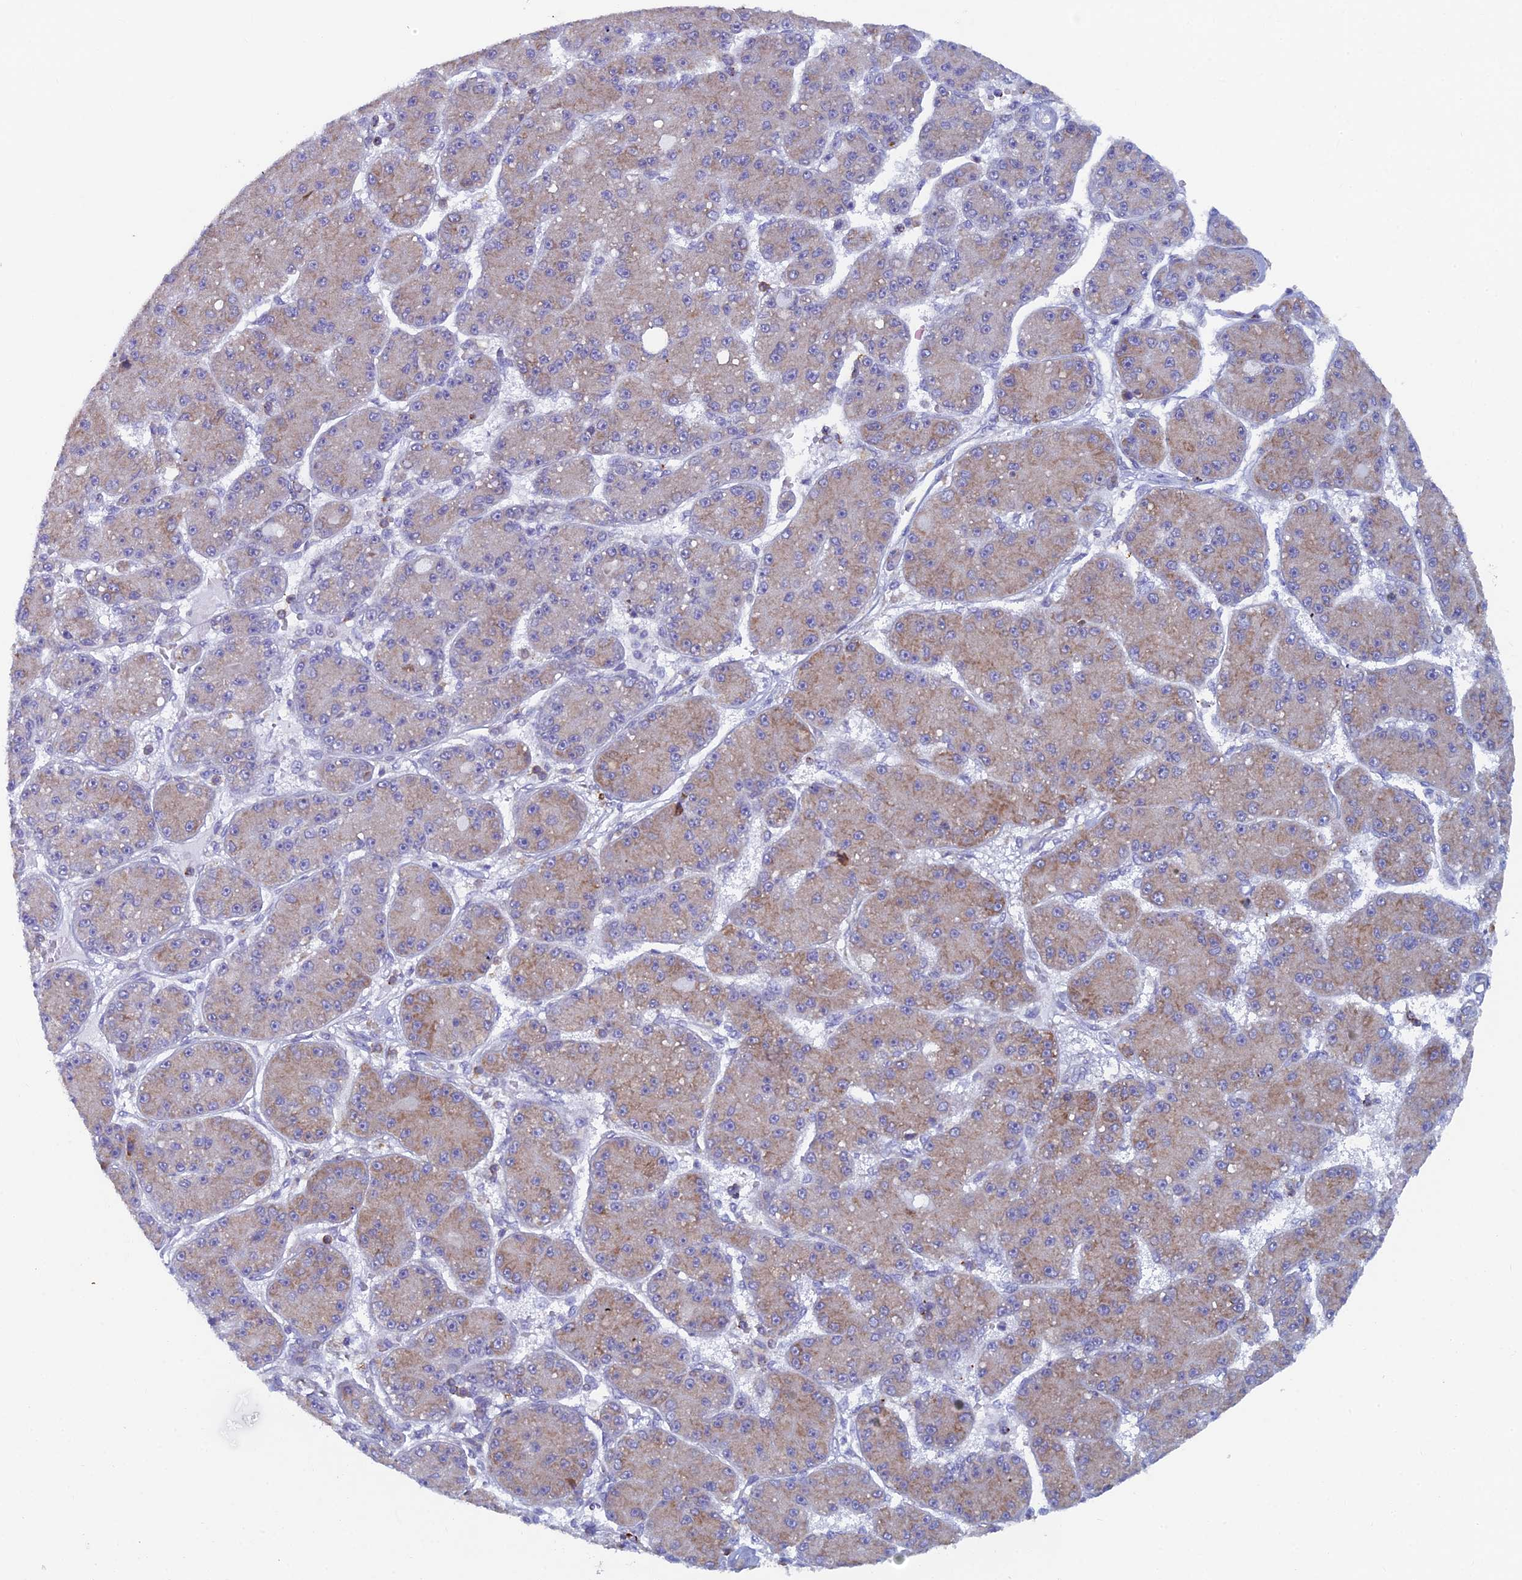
{"staining": {"intensity": "weak", "quantity": "25%-75%", "location": "cytoplasmic/membranous"}, "tissue": "liver cancer", "cell_type": "Tumor cells", "image_type": "cancer", "snomed": [{"axis": "morphology", "description": "Carcinoma, Hepatocellular, NOS"}, {"axis": "topography", "description": "Liver"}], "caption": "Hepatocellular carcinoma (liver) stained with DAB (3,3'-diaminobenzidine) immunohistochemistry displays low levels of weak cytoplasmic/membranous staining in about 25%-75% of tumor cells.", "gene": "ABI3BP", "patient": {"sex": "male", "age": 67}}